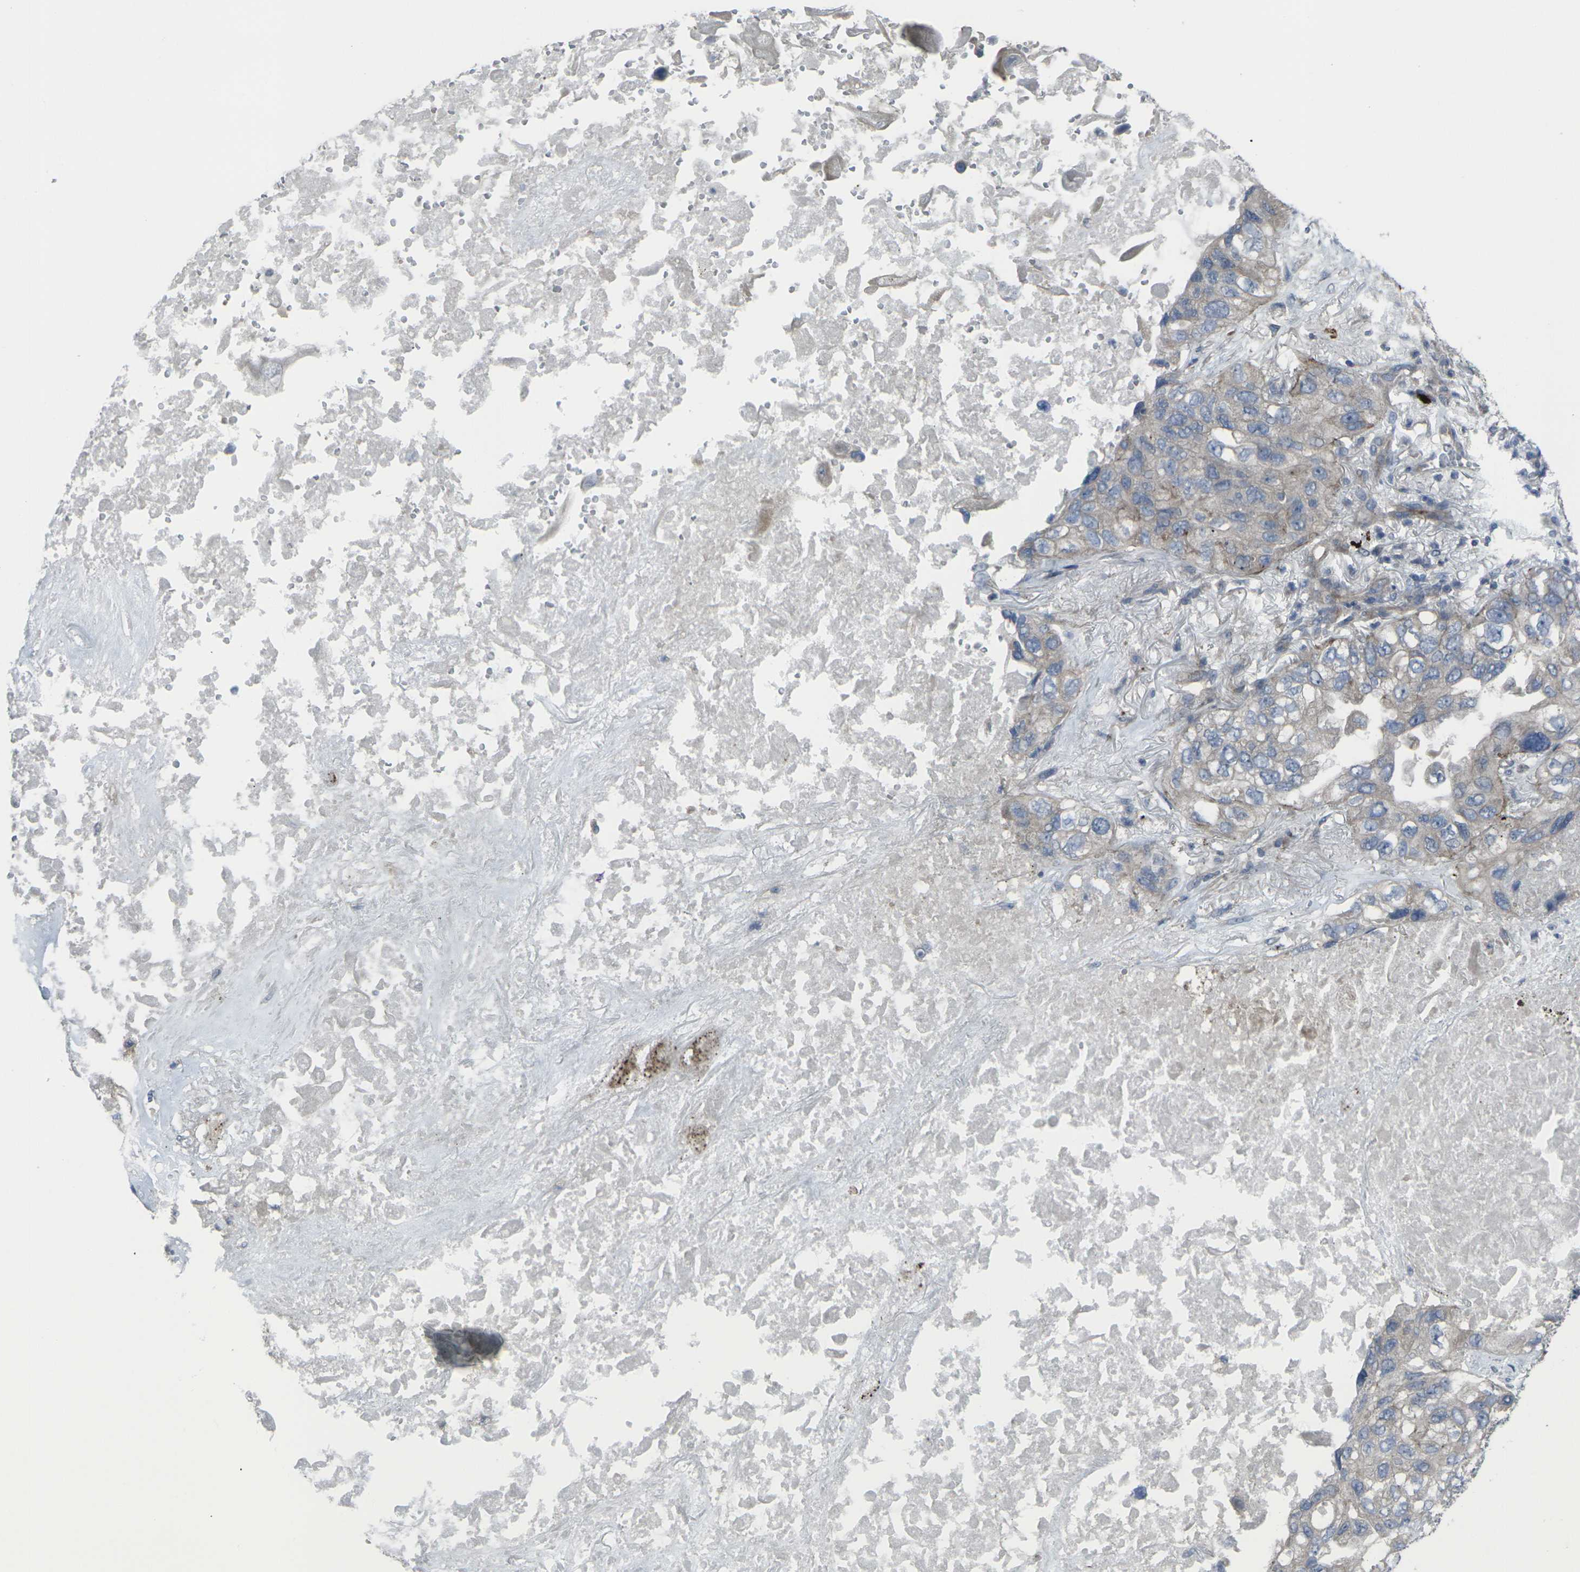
{"staining": {"intensity": "weak", "quantity": "25%-75%", "location": "cytoplasmic/membranous"}, "tissue": "lung cancer", "cell_type": "Tumor cells", "image_type": "cancer", "snomed": [{"axis": "morphology", "description": "Squamous cell carcinoma, NOS"}, {"axis": "topography", "description": "Lung"}], "caption": "Immunohistochemical staining of lung cancer displays weak cytoplasmic/membranous protein positivity in about 25%-75% of tumor cells. (IHC, brightfield microscopy, high magnification).", "gene": "CCR10", "patient": {"sex": "female", "age": 73}}